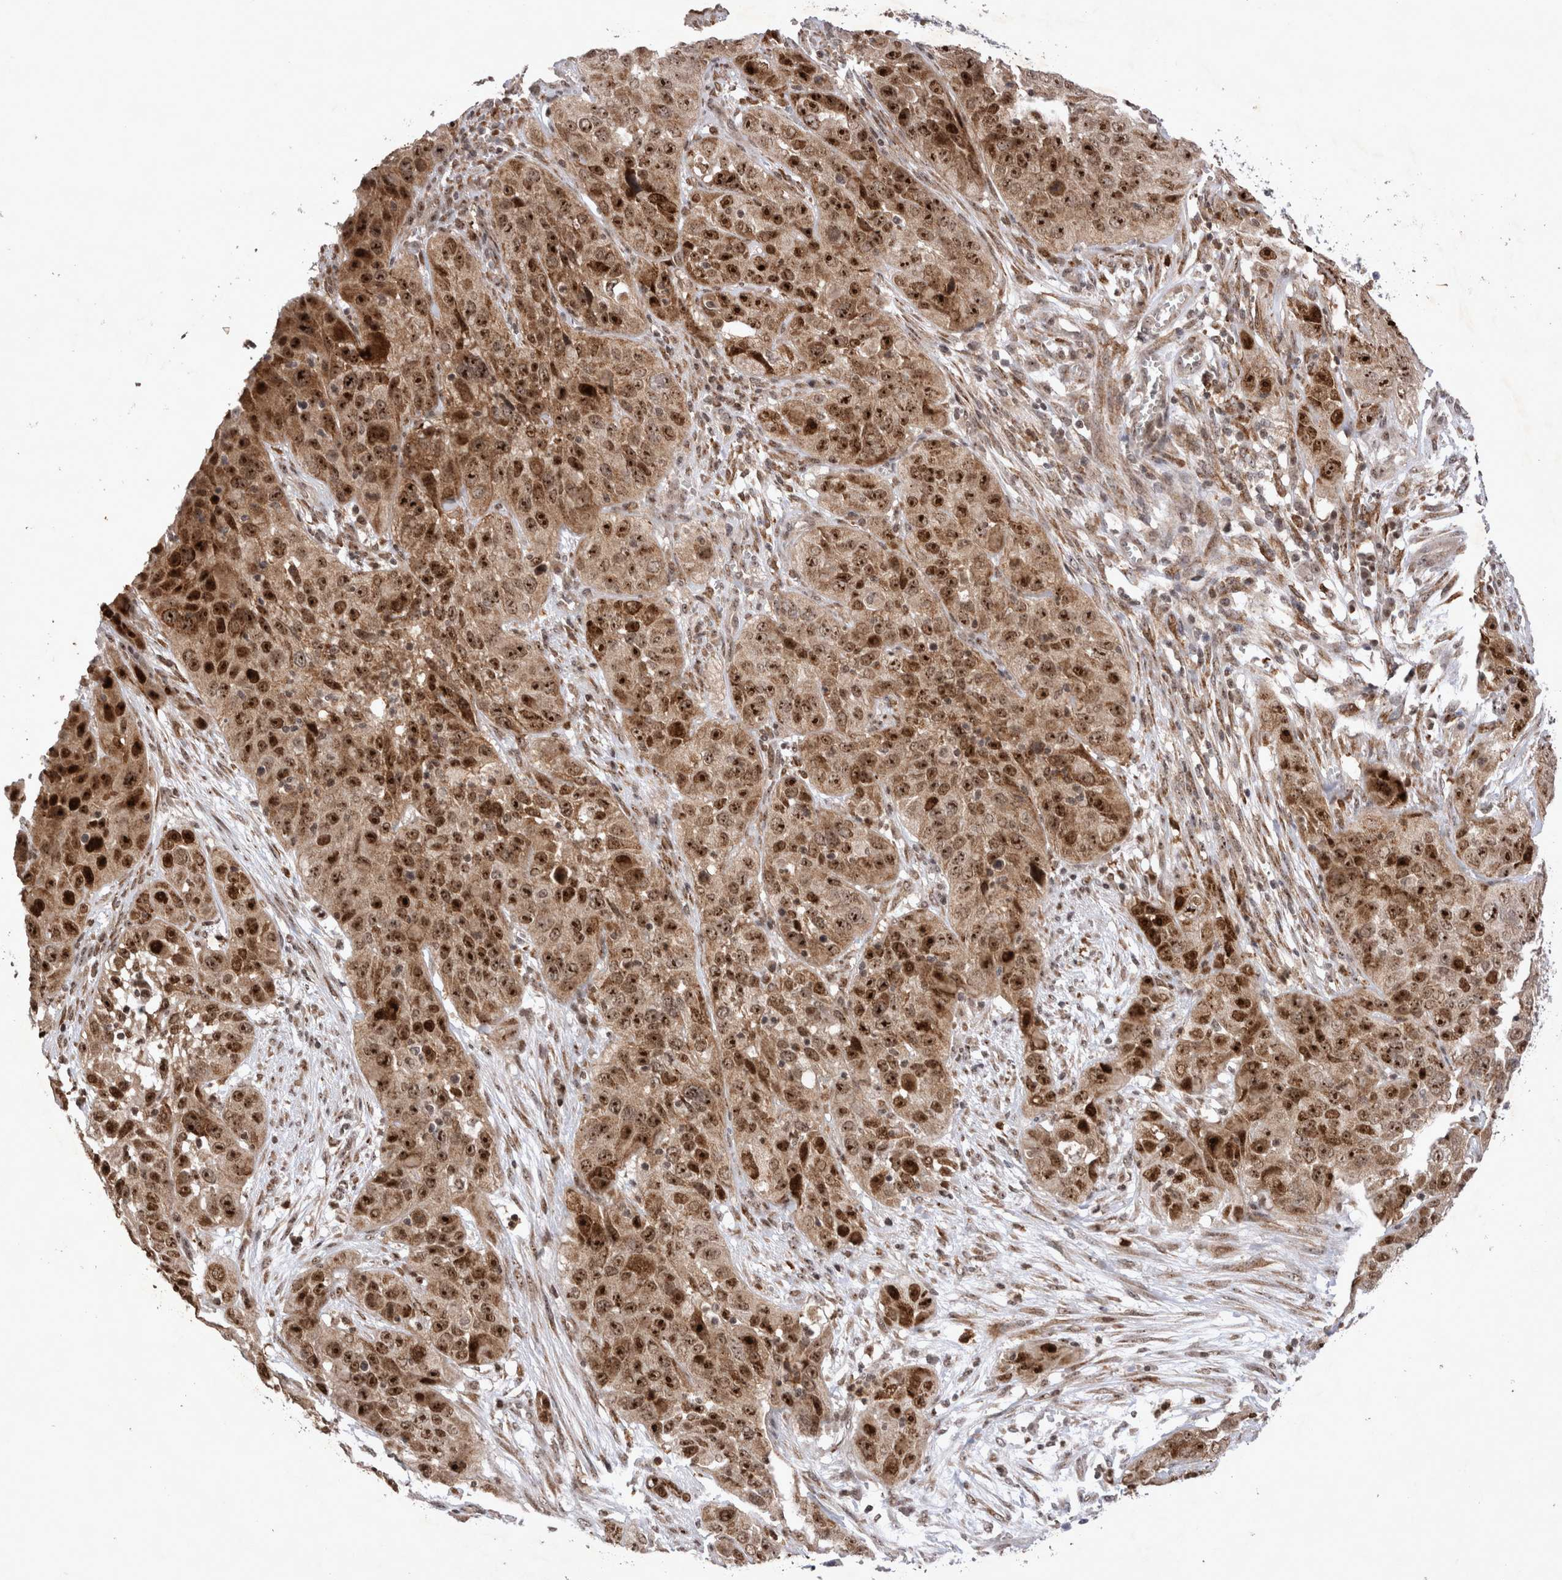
{"staining": {"intensity": "strong", "quantity": ">75%", "location": "cytoplasmic/membranous,nuclear"}, "tissue": "cervical cancer", "cell_type": "Tumor cells", "image_type": "cancer", "snomed": [{"axis": "morphology", "description": "Squamous cell carcinoma, NOS"}, {"axis": "topography", "description": "Cervix"}], "caption": "The histopathology image reveals staining of cervical cancer, revealing strong cytoplasmic/membranous and nuclear protein staining (brown color) within tumor cells.", "gene": "STK11", "patient": {"sex": "female", "age": 32}}